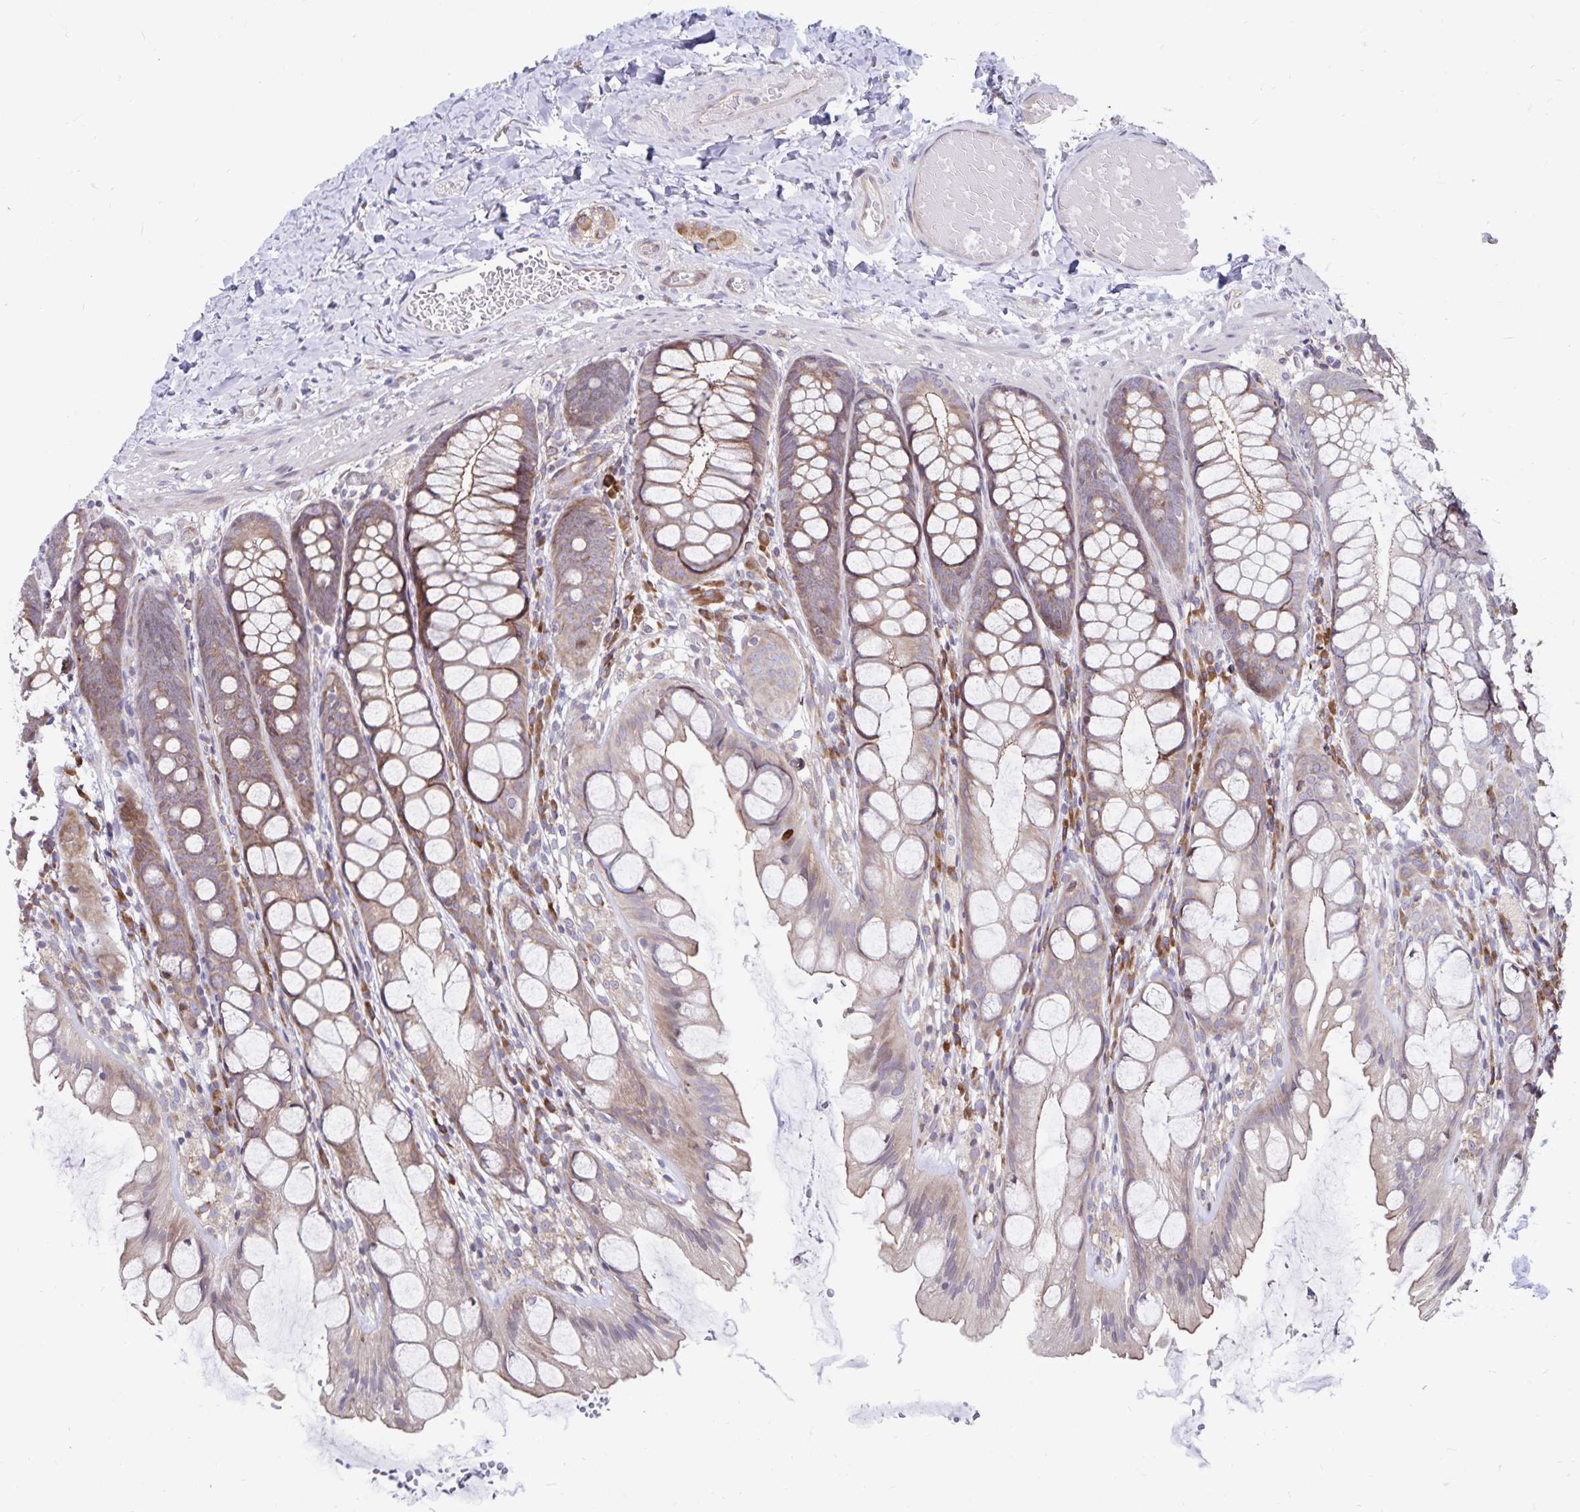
{"staining": {"intensity": "weak", "quantity": "<25%", "location": "cytoplasmic/membranous"}, "tissue": "colon", "cell_type": "Endothelial cells", "image_type": "normal", "snomed": [{"axis": "morphology", "description": "Normal tissue, NOS"}, {"axis": "topography", "description": "Colon"}], "caption": "This is a histopathology image of immunohistochemistry (IHC) staining of normal colon, which shows no staining in endothelial cells. (DAB immunohistochemistry (IHC), high magnification).", "gene": "SEC62", "patient": {"sex": "male", "age": 47}}